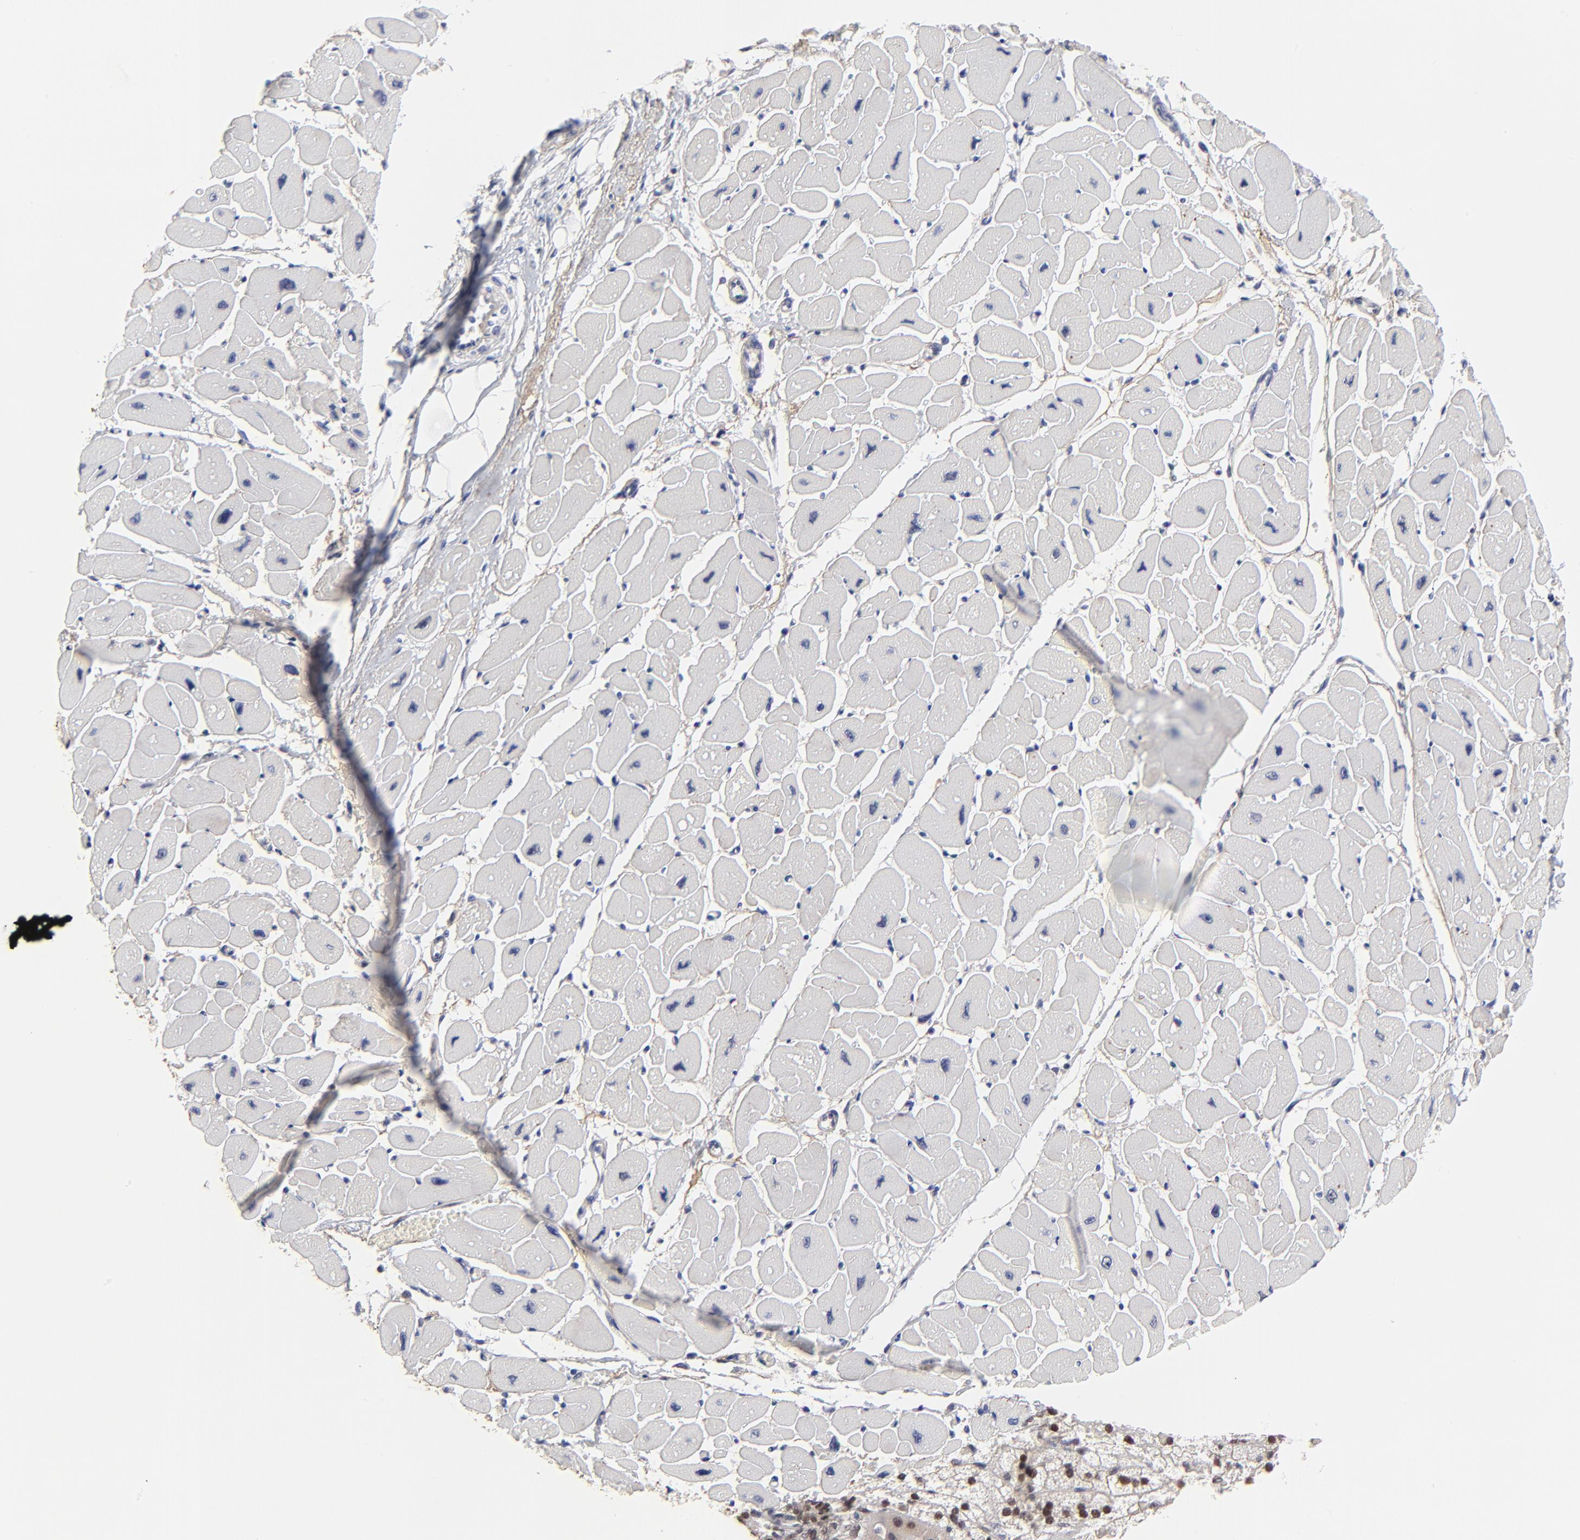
{"staining": {"intensity": "negative", "quantity": "none", "location": "none"}, "tissue": "heart muscle", "cell_type": "Cardiomyocytes", "image_type": "normal", "snomed": [{"axis": "morphology", "description": "Normal tissue, NOS"}, {"axis": "topography", "description": "Heart"}], "caption": "High power microscopy micrograph of an immunohistochemistry (IHC) micrograph of benign heart muscle, revealing no significant expression in cardiomyocytes. The staining was performed using DAB (3,3'-diaminobenzidine) to visualize the protein expression in brown, while the nuclei were stained in blue with hematoxylin (Magnification: 20x).", "gene": "OGFOD1", "patient": {"sex": "female", "age": 54}}